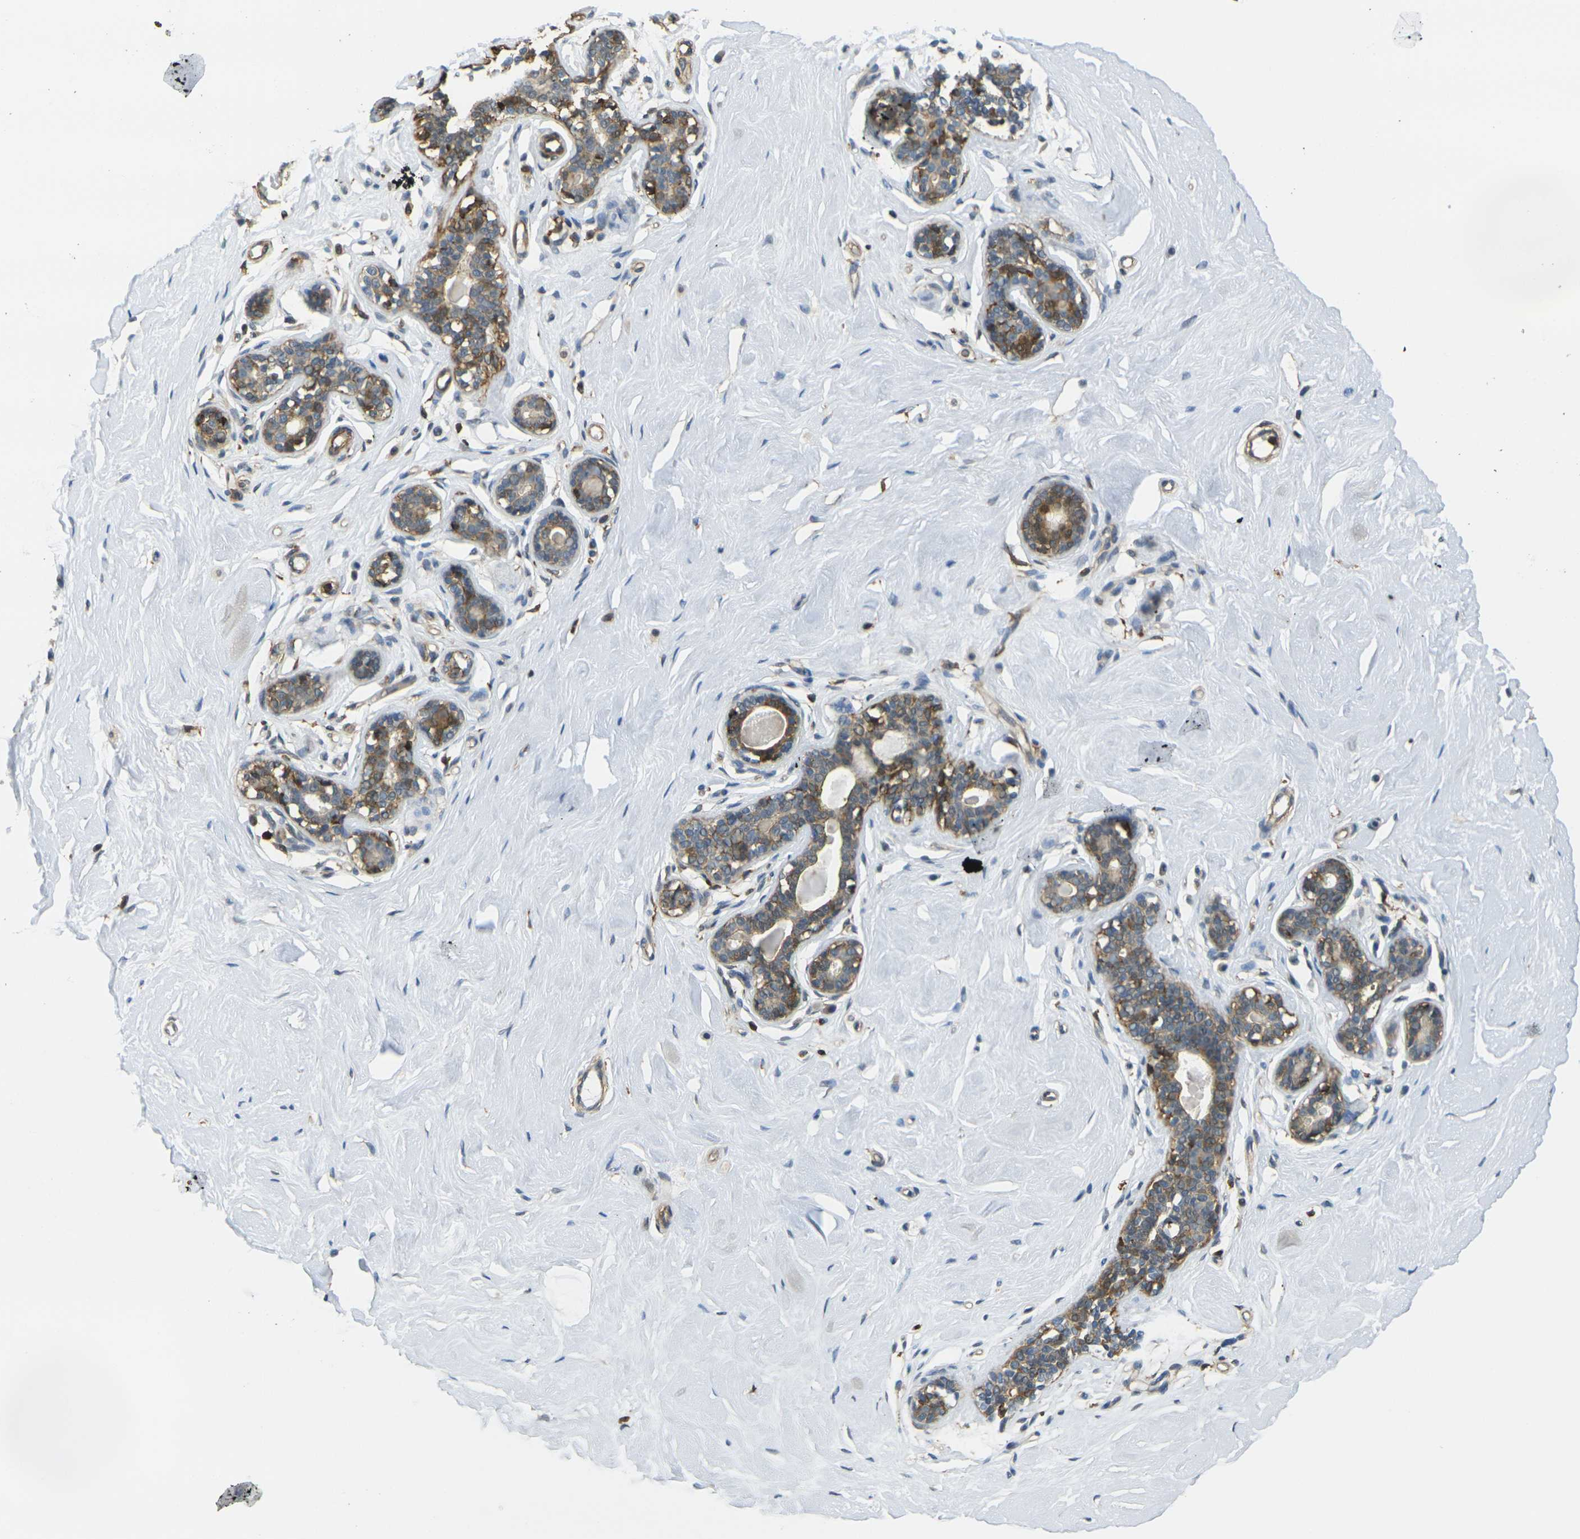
{"staining": {"intensity": "negative", "quantity": "none", "location": "none"}, "tissue": "breast", "cell_type": "Adipocytes", "image_type": "normal", "snomed": [{"axis": "morphology", "description": "Normal tissue, NOS"}, {"axis": "topography", "description": "Breast"}], "caption": "Immunohistochemistry photomicrograph of unremarkable breast stained for a protein (brown), which demonstrates no staining in adipocytes.", "gene": "LASP1", "patient": {"sex": "female", "age": 23}}